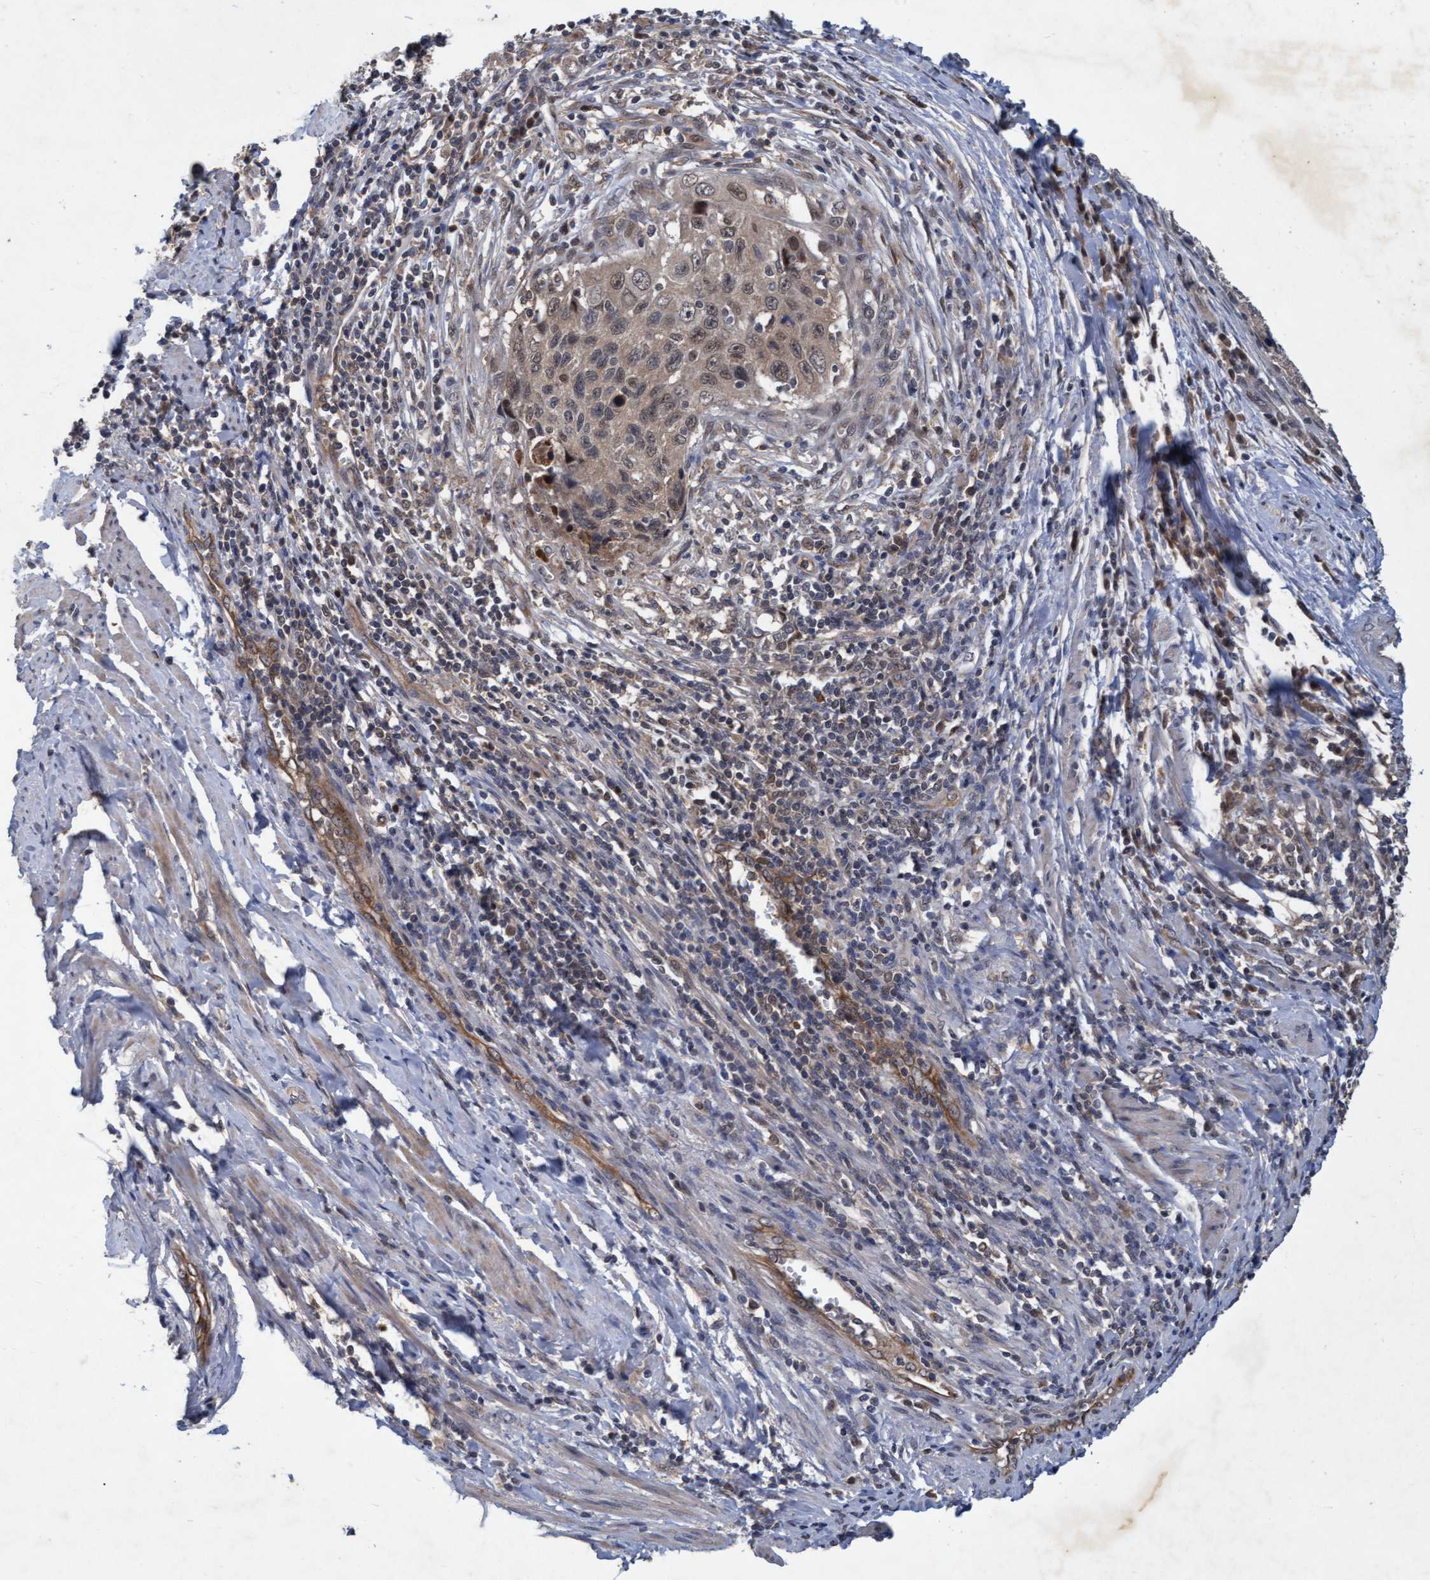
{"staining": {"intensity": "weak", "quantity": "25%-75%", "location": "cytoplasmic/membranous,nuclear"}, "tissue": "cervical cancer", "cell_type": "Tumor cells", "image_type": "cancer", "snomed": [{"axis": "morphology", "description": "Squamous cell carcinoma, NOS"}, {"axis": "topography", "description": "Cervix"}], "caption": "There is low levels of weak cytoplasmic/membranous and nuclear staining in tumor cells of squamous cell carcinoma (cervical), as demonstrated by immunohistochemical staining (brown color).", "gene": "PSMB6", "patient": {"sex": "female", "age": 53}}